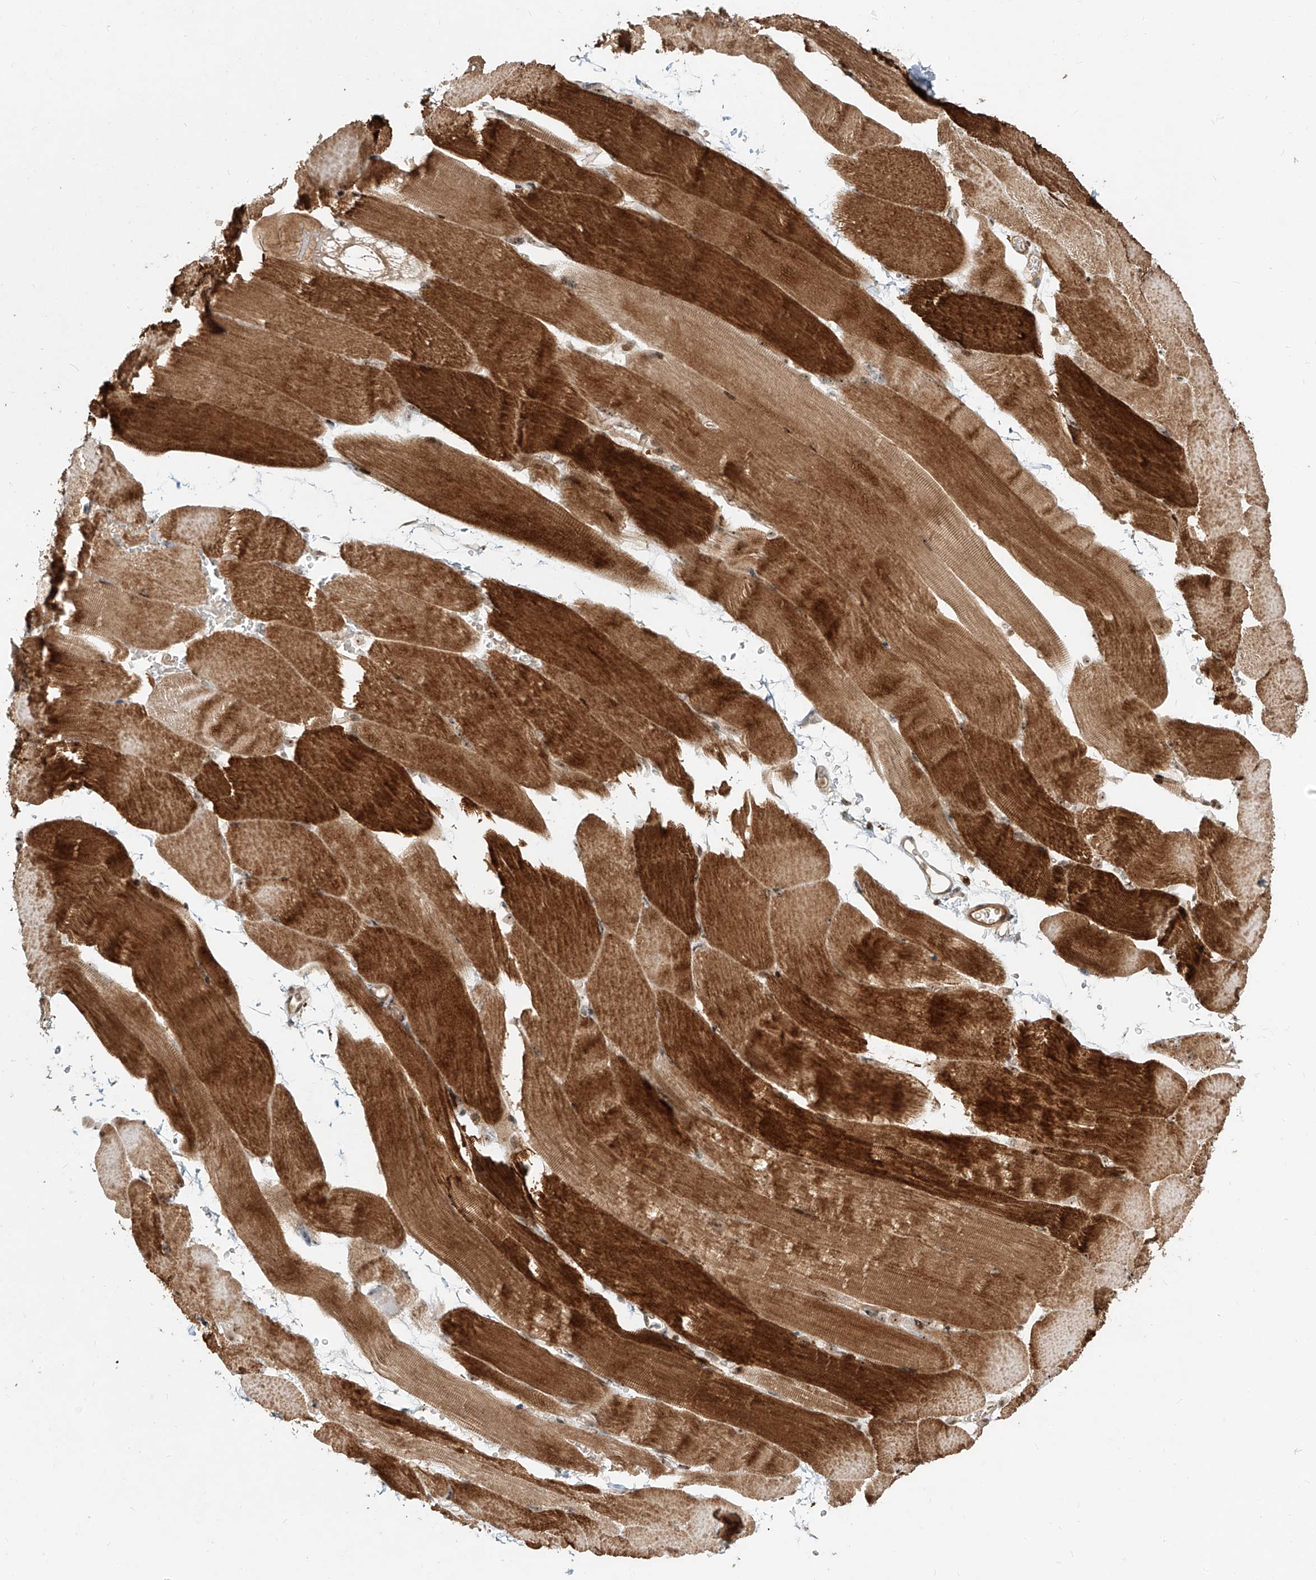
{"staining": {"intensity": "strong", "quantity": ">75%", "location": "cytoplasmic/membranous,nuclear"}, "tissue": "skeletal muscle", "cell_type": "Myocytes", "image_type": "normal", "snomed": [{"axis": "morphology", "description": "Normal tissue, NOS"}, {"axis": "topography", "description": "Skeletal muscle"}, {"axis": "topography", "description": "Parathyroid gland"}], "caption": "Immunohistochemical staining of normal skeletal muscle shows strong cytoplasmic/membranous,nuclear protein expression in about >75% of myocytes.", "gene": "ZNF710", "patient": {"sex": "female", "age": 37}}